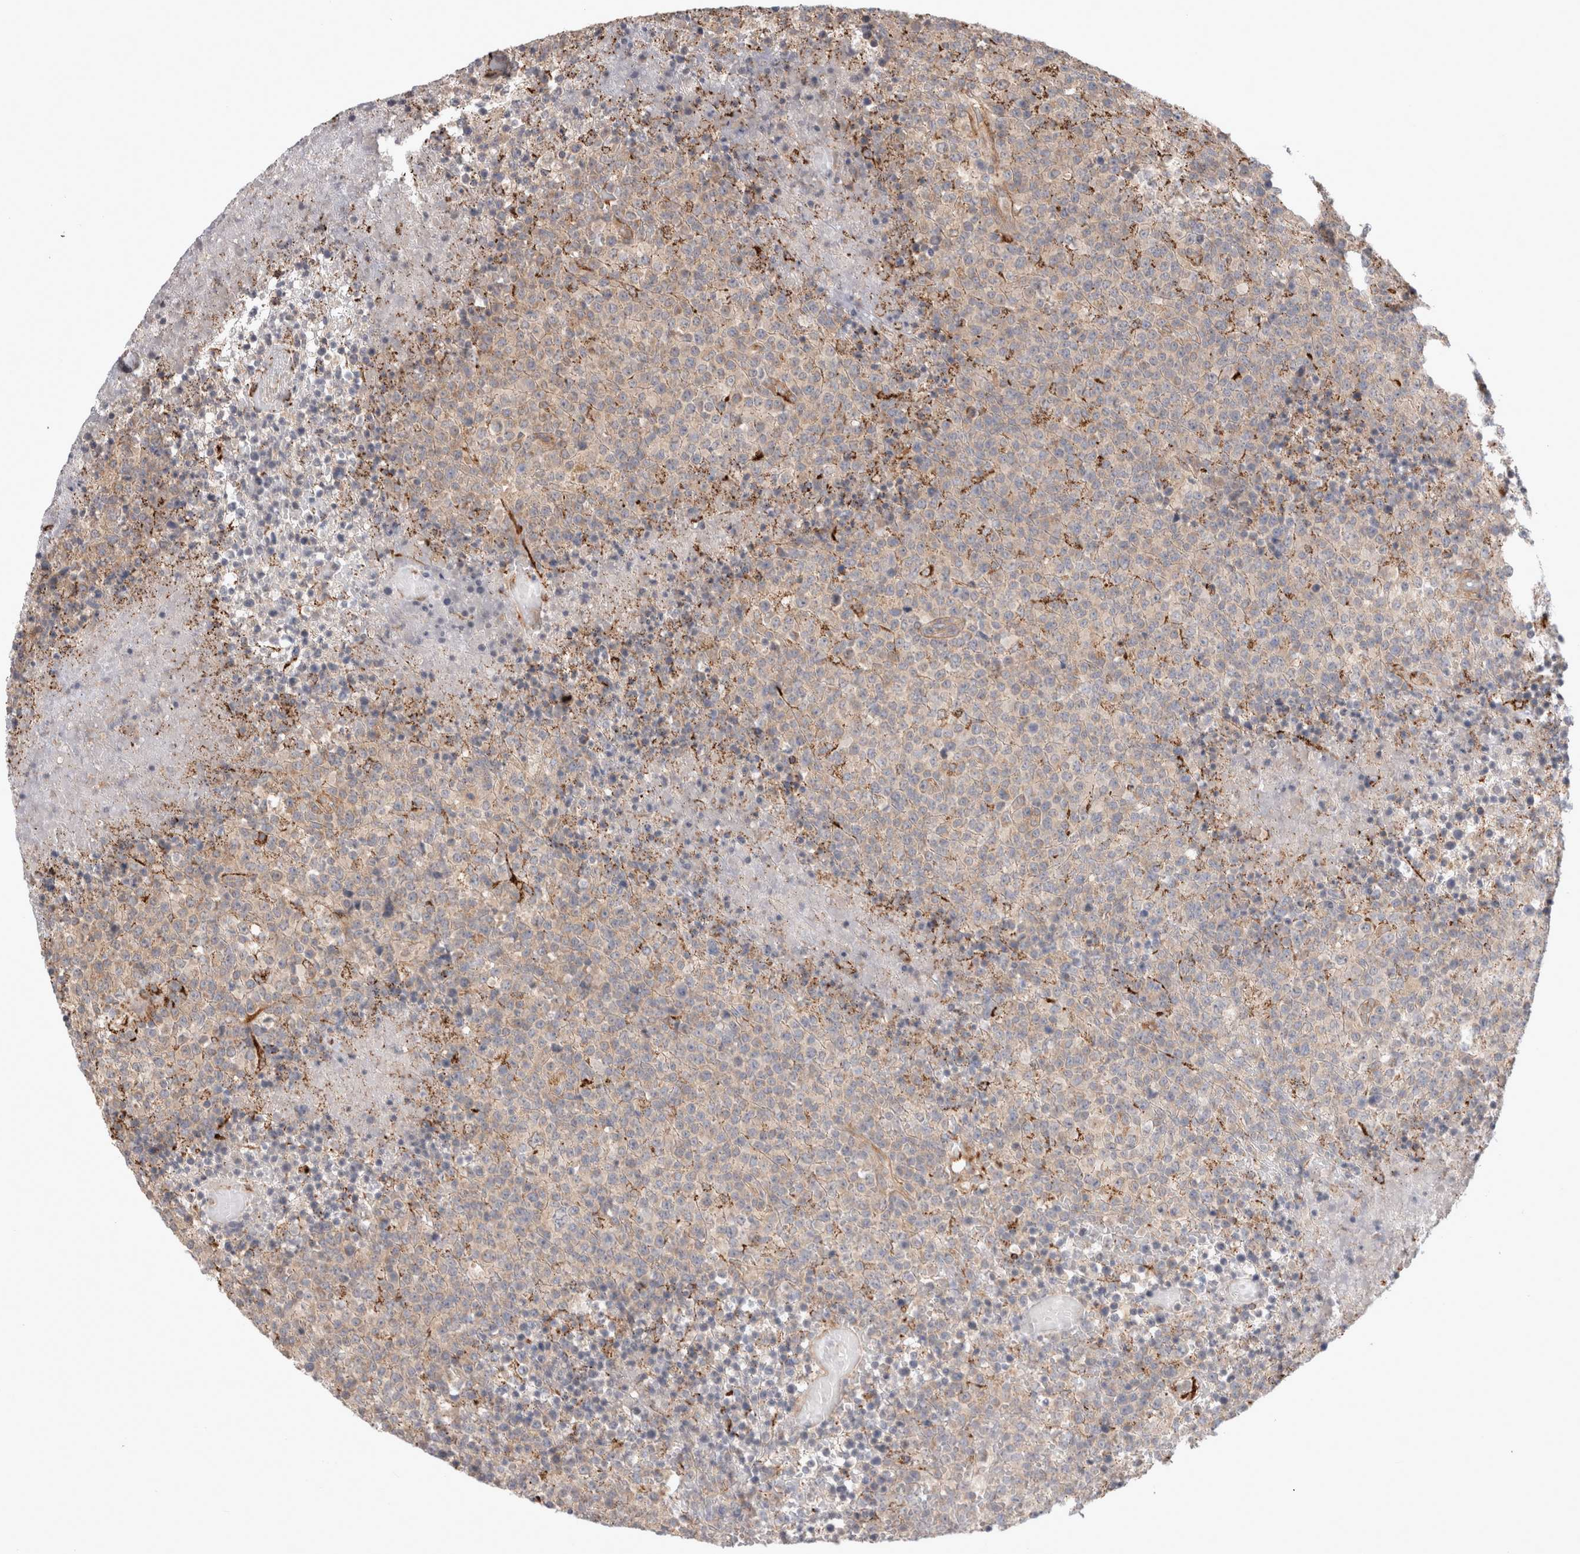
{"staining": {"intensity": "weak", "quantity": "<25%", "location": "cytoplasmic/membranous"}, "tissue": "lymphoma", "cell_type": "Tumor cells", "image_type": "cancer", "snomed": [{"axis": "morphology", "description": "Malignant lymphoma, non-Hodgkin's type, High grade"}, {"axis": "topography", "description": "Lymph node"}], "caption": "IHC image of neoplastic tissue: human high-grade malignant lymphoma, non-Hodgkin's type stained with DAB (3,3'-diaminobenzidine) reveals no significant protein expression in tumor cells.", "gene": "HROB", "patient": {"sex": "male", "age": 13}}